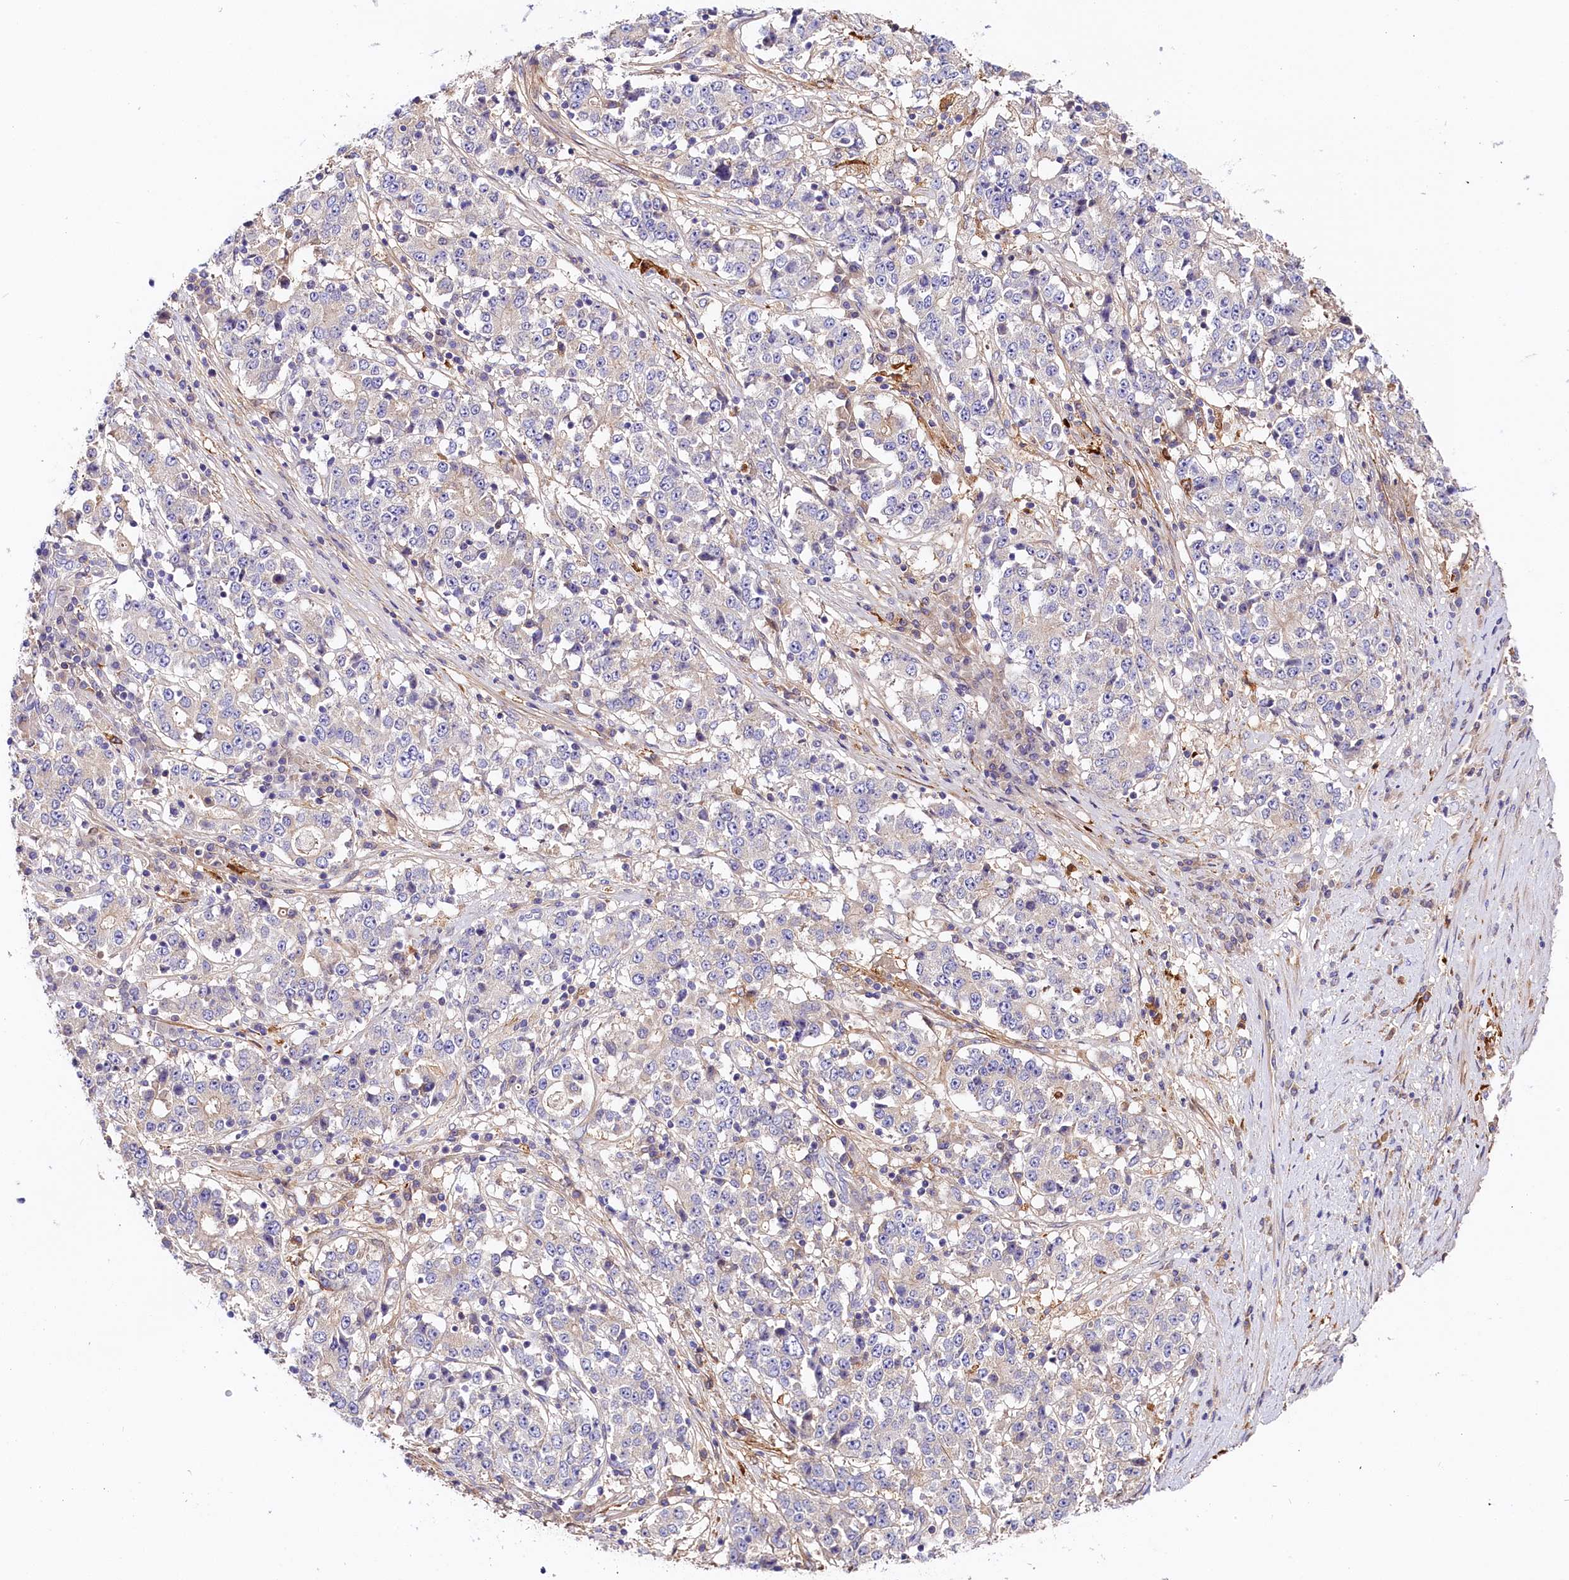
{"staining": {"intensity": "negative", "quantity": "none", "location": "none"}, "tissue": "stomach cancer", "cell_type": "Tumor cells", "image_type": "cancer", "snomed": [{"axis": "morphology", "description": "Adenocarcinoma, NOS"}, {"axis": "topography", "description": "Stomach"}], "caption": "Immunohistochemical staining of stomach cancer (adenocarcinoma) displays no significant positivity in tumor cells. The staining is performed using DAB brown chromogen with nuclei counter-stained in using hematoxylin.", "gene": "KATNB1", "patient": {"sex": "male", "age": 59}}